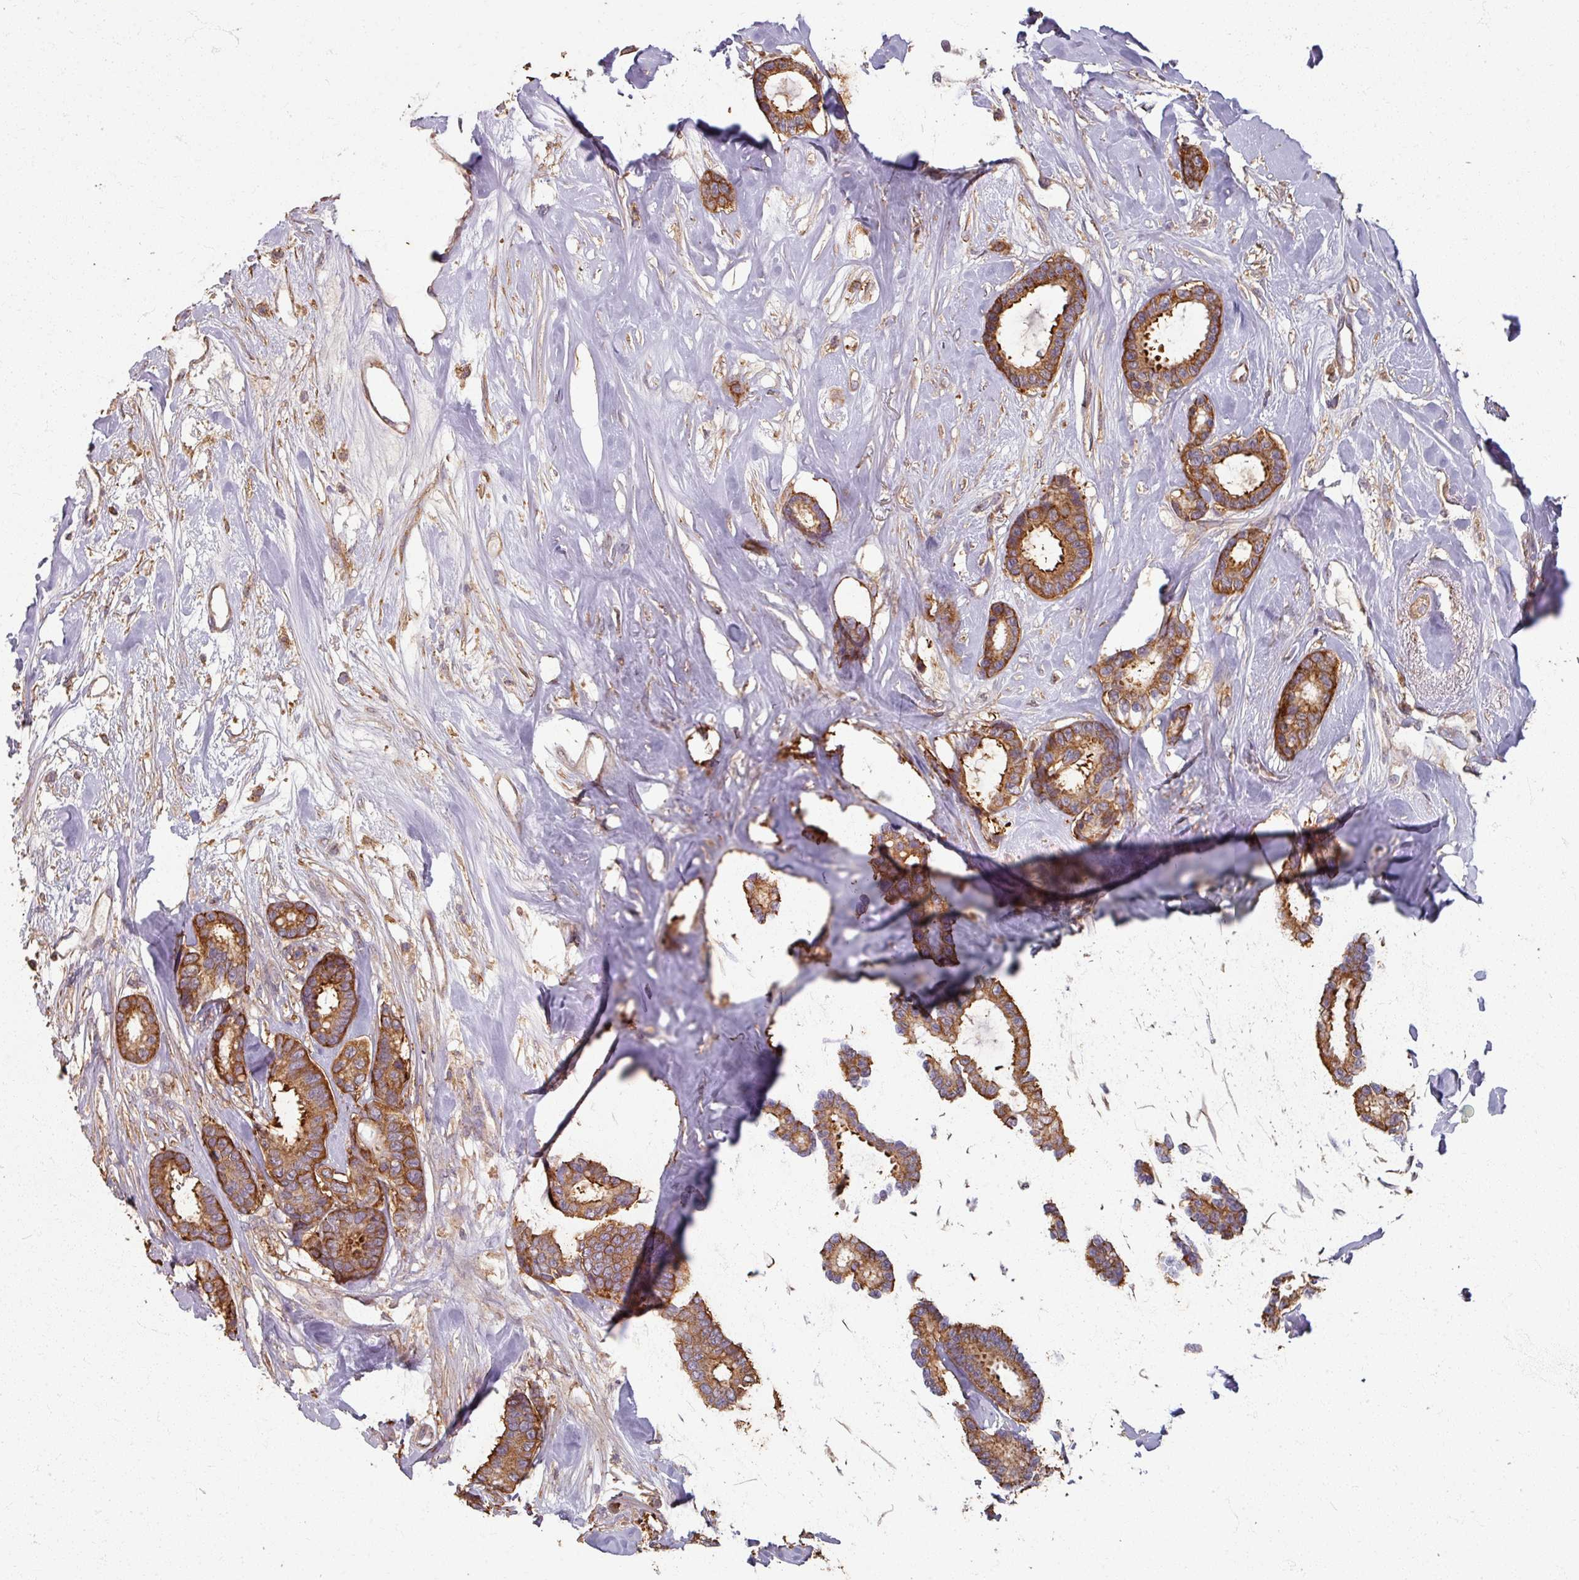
{"staining": {"intensity": "strong", "quantity": ">75%", "location": "cytoplasmic/membranous"}, "tissue": "breast cancer", "cell_type": "Tumor cells", "image_type": "cancer", "snomed": [{"axis": "morphology", "description": "Duct carcinoma"}, {"axis": "topography", "description": "Breast"}], "caption": "An image of human invasive ductal carcinoma (breast) stained for a protein displays strong cytoplasmic/membranous brown staining in tumor cells.", "gene": "CCDC68", "patient": {"sex": "female", "age": 87}}